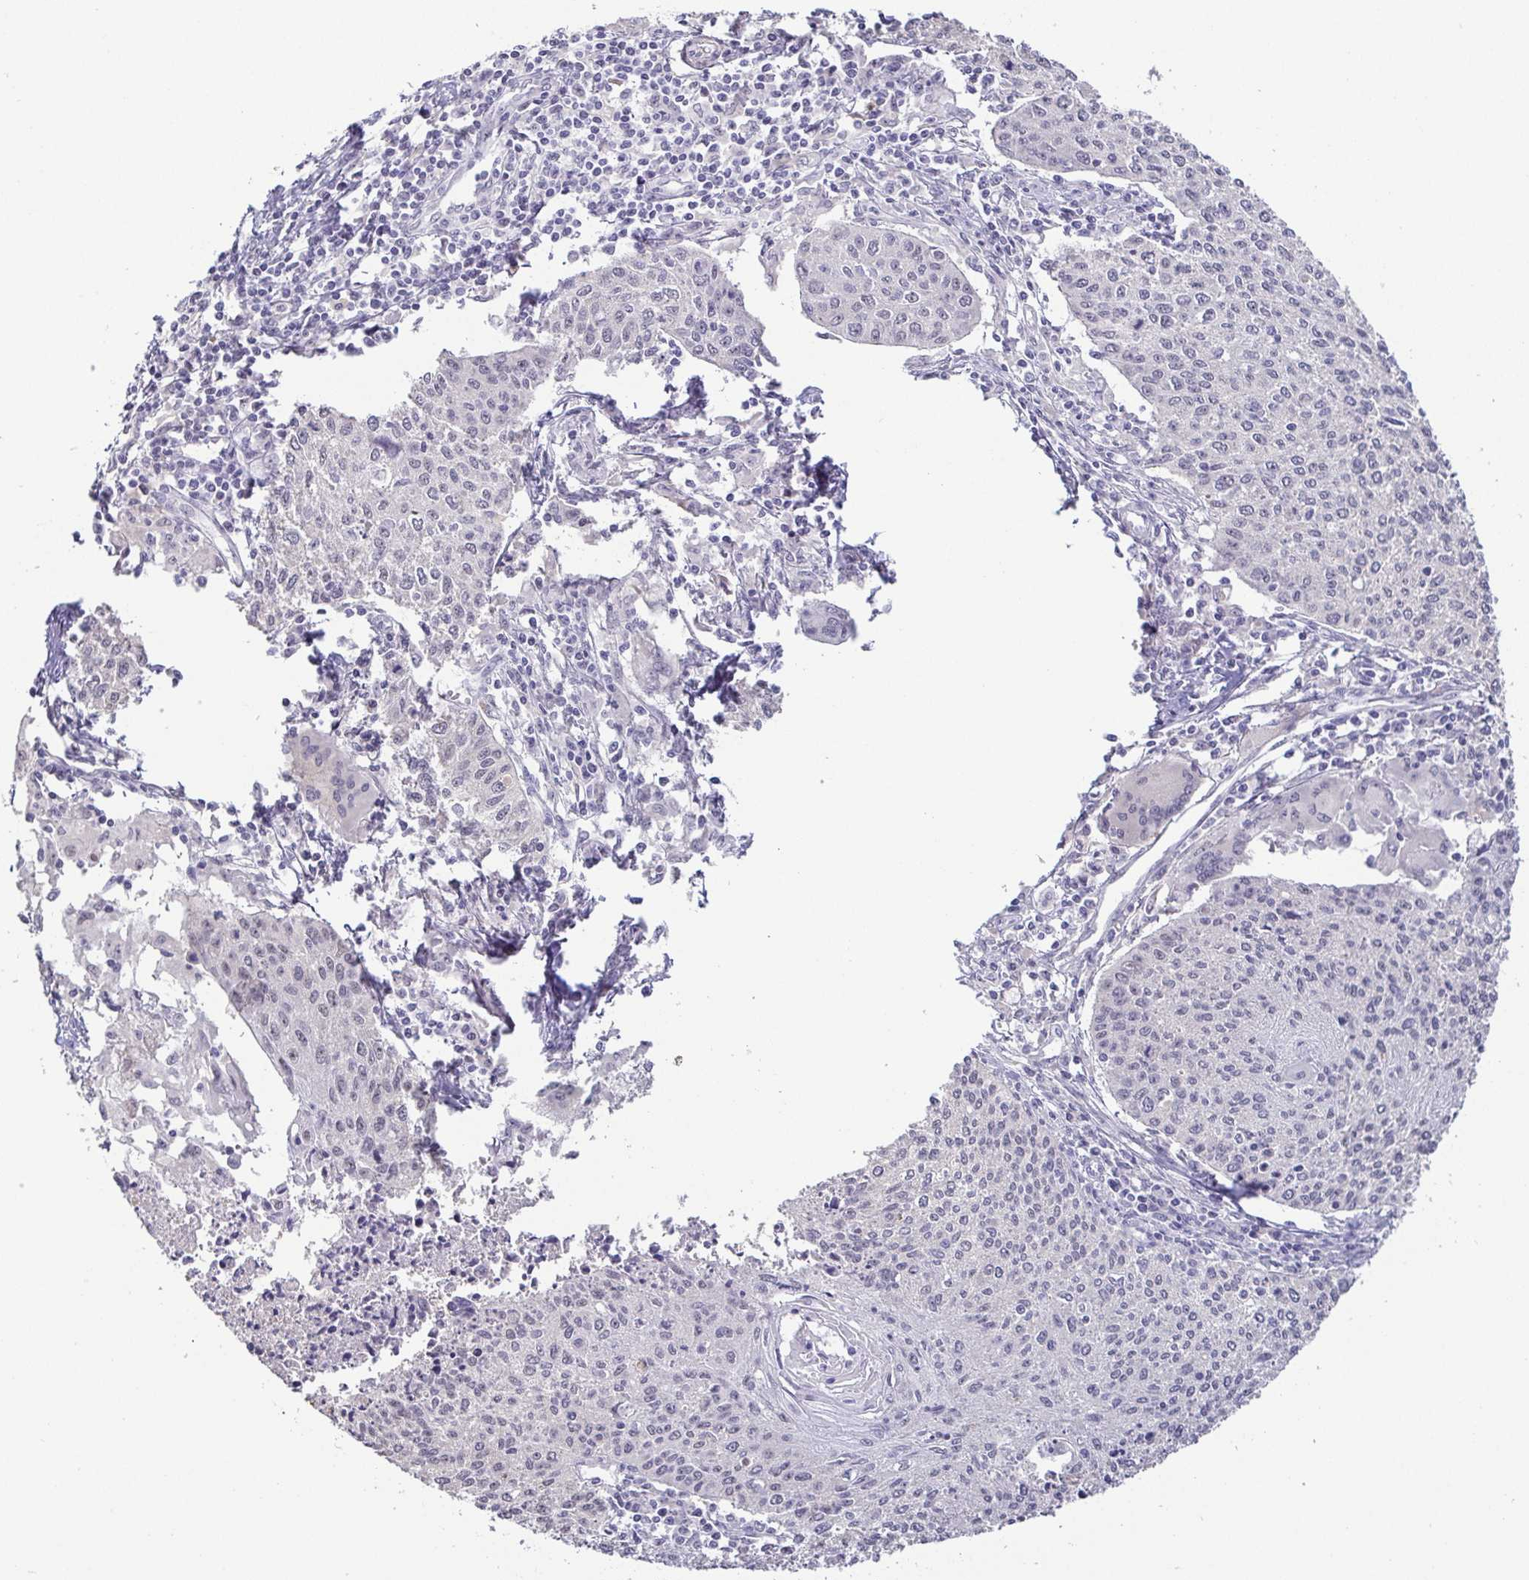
{"staining": {"intensity": "negative", "quantity": "none", "location": "none"}, "tissue": "cervical cancer", "cell_type": "Tumor cells", "image_type": "cancer", "snomed": [{"axis": "morphology", "description": "Squamous cell carcinoma, NOS"}, {"axis": "topography", "description": "Cervix"}], "caption": "This micrograph is of cervical cancer stained with immunohistochemistry (IHC) to label a protein in brown with the nuclei are counter-stained blue. There is no expression in tumor cells.", "gene": "NEFH", "patient": {"sex": "female", "age": 38}}